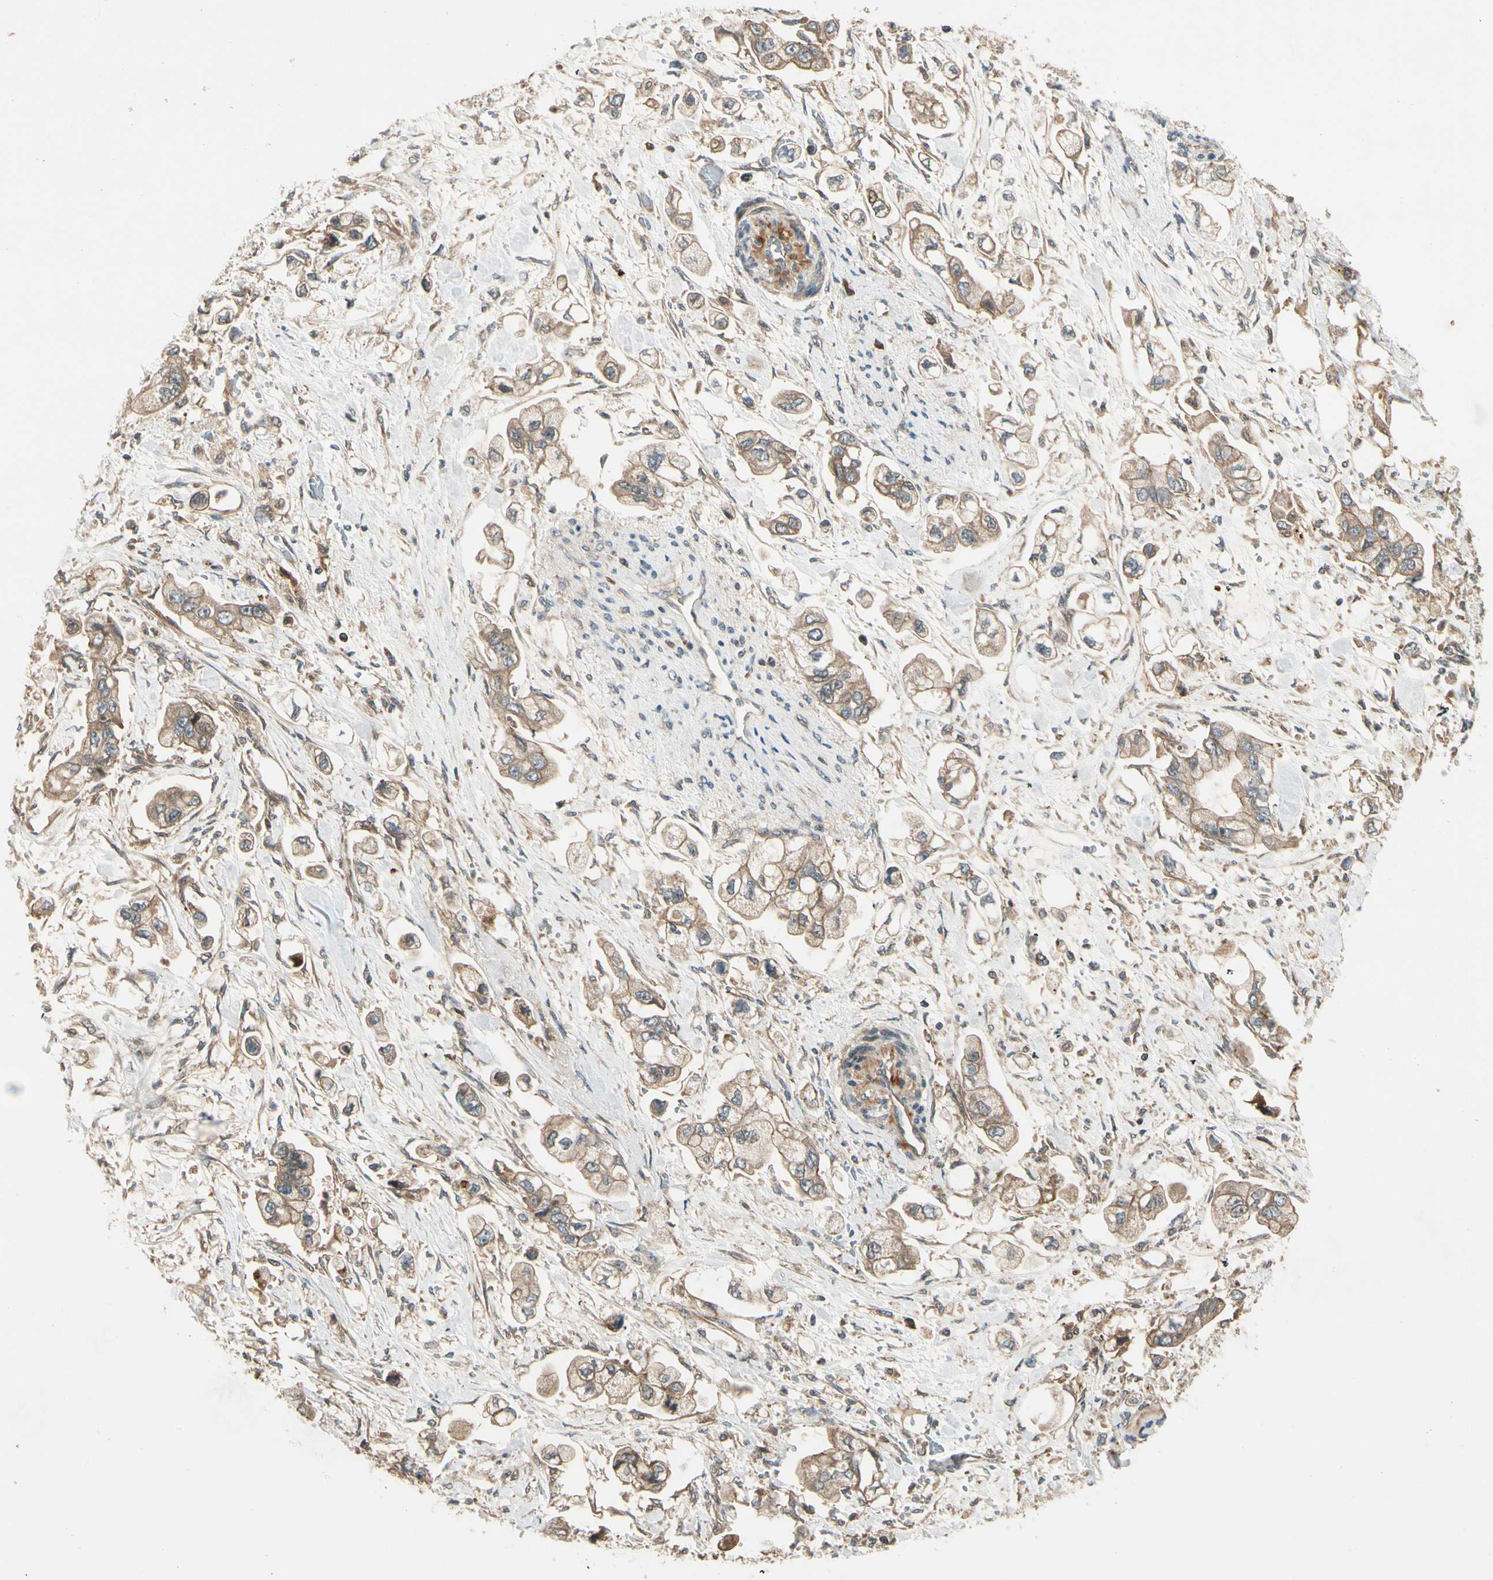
{"staining": {"intensity": "moderate", "quantity": ">75%", "location": "cytoplasmic/membranous"}, "tissue": "stomach cancer", "cell_type": "Tumor cells", "image_type": "cancer", "snomed": [{"axis": "morphology", "description": "Adenocarcinoma, NOS"}, {"axis": "topography", "description": "Stomach"}], "caption": "Immunohistochemistry histopathology image of human adenocarcinoma (stomach) stained for a protein (brown), which demonstrates medium levels of moderate cytoplasmic/membranous staining in approximately >75% of tumor cells.", "gene": "ACVR1C", "patient": {"sex": "male", "age": 62}}